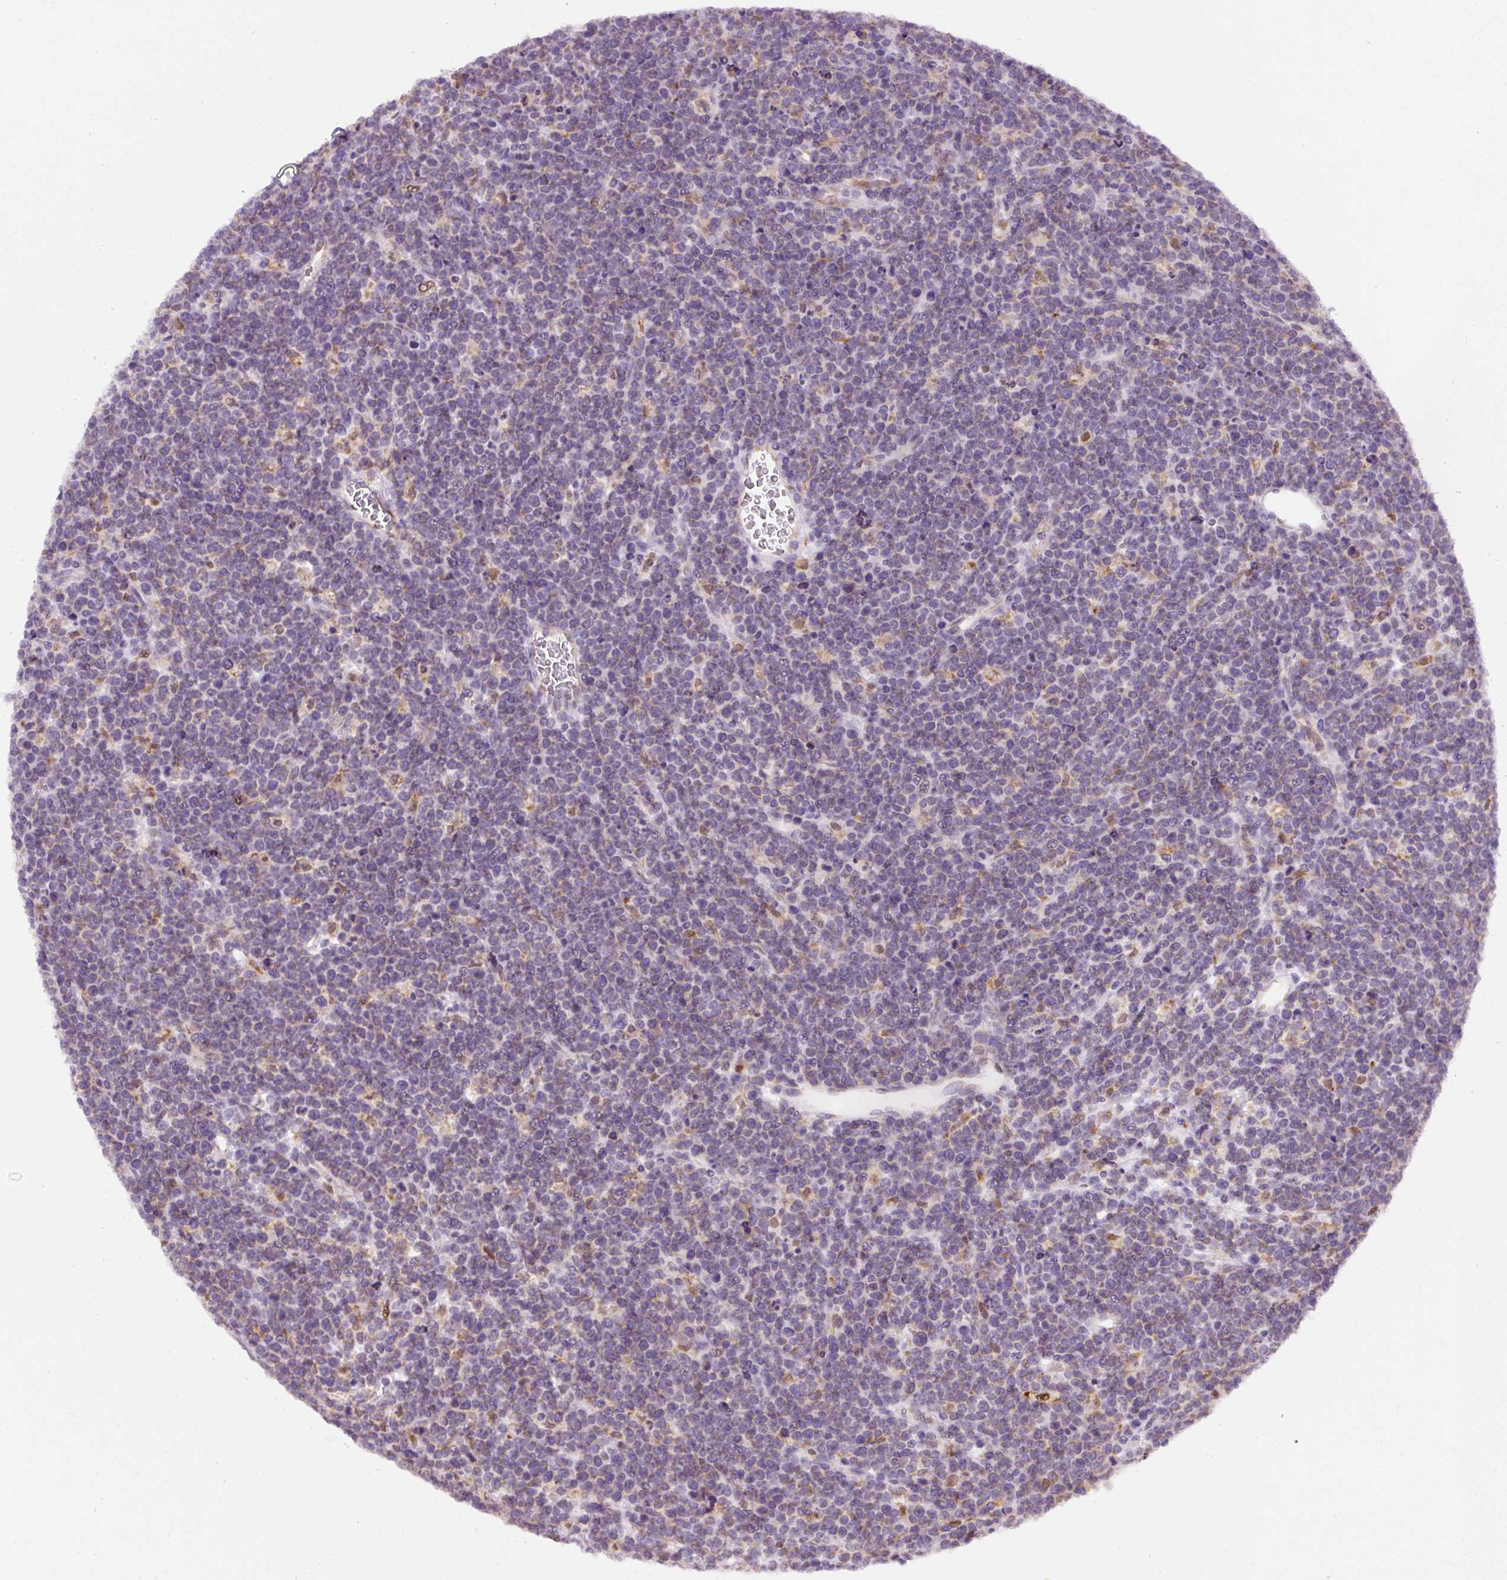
{"staining": {"intensity": "negative", "quantity": "none", "location": "none"}, "tissue": "lymphoma", "cell_type": "Tumor cells", "image_type": "cancer", "snomed": [{"axis": "morphology", "description": "Malignant lymphoma, non-Hodgkin's type, High grade"}, {"axis": "topography", "description": "Ovary"}], "caption": "Immunohistochemistry (IHC) micrograph of neoplastic tissue: lymphoma stained with DAB (3,3'-diaminobenzidine) shows no significant protein staining in tumor cells.", "gene": "DDOST", "patient": {"sex": "female", "age": 56}}